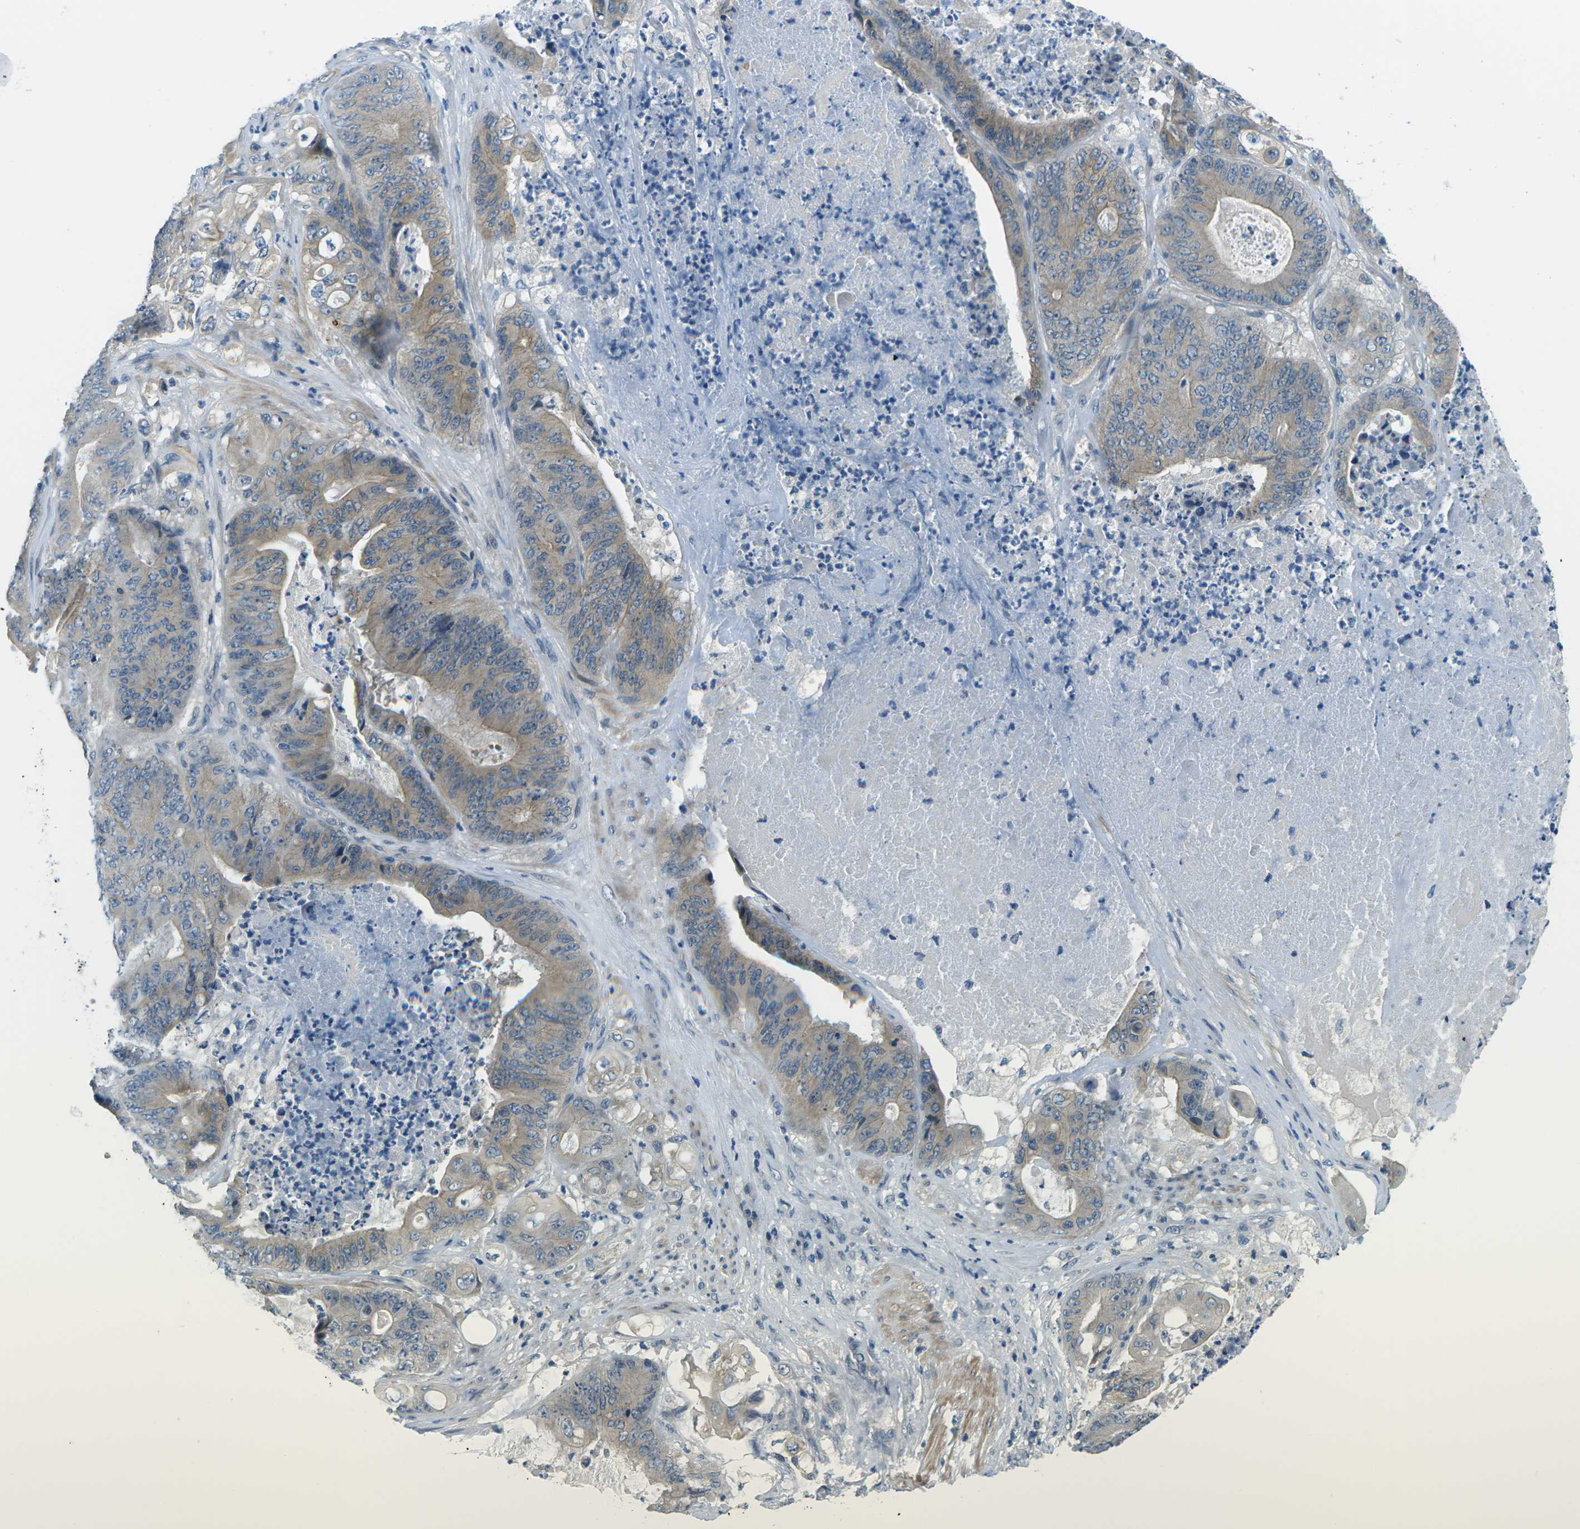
{"staining": {"intensity": "weak", "quantity": ">75%", "location": "cytoplasmic/membranous"}, "tissue": "stomach cancer", "cell_type": "Tumor cells", "image_type": "cancer", "snomed": [{"axis": "morphology", "description": "Adenocarcinoma, NOS"}, {"axis": "topography", "description": "Stomach"}], "caption": "The histopathology image demonstrates a brown stain indicating the presence of a protein in the cytoplasmic/membranous of tumor cells in stomach cancer. The protein of interest is stained brown, and the nuclei are stained in blue (DAB (3,3'-diaminobenzidine) IHC with brightfield microscopy, high magnification).", "gene": "CTNND1", "patient": {"sex": "female", "age": 73}}